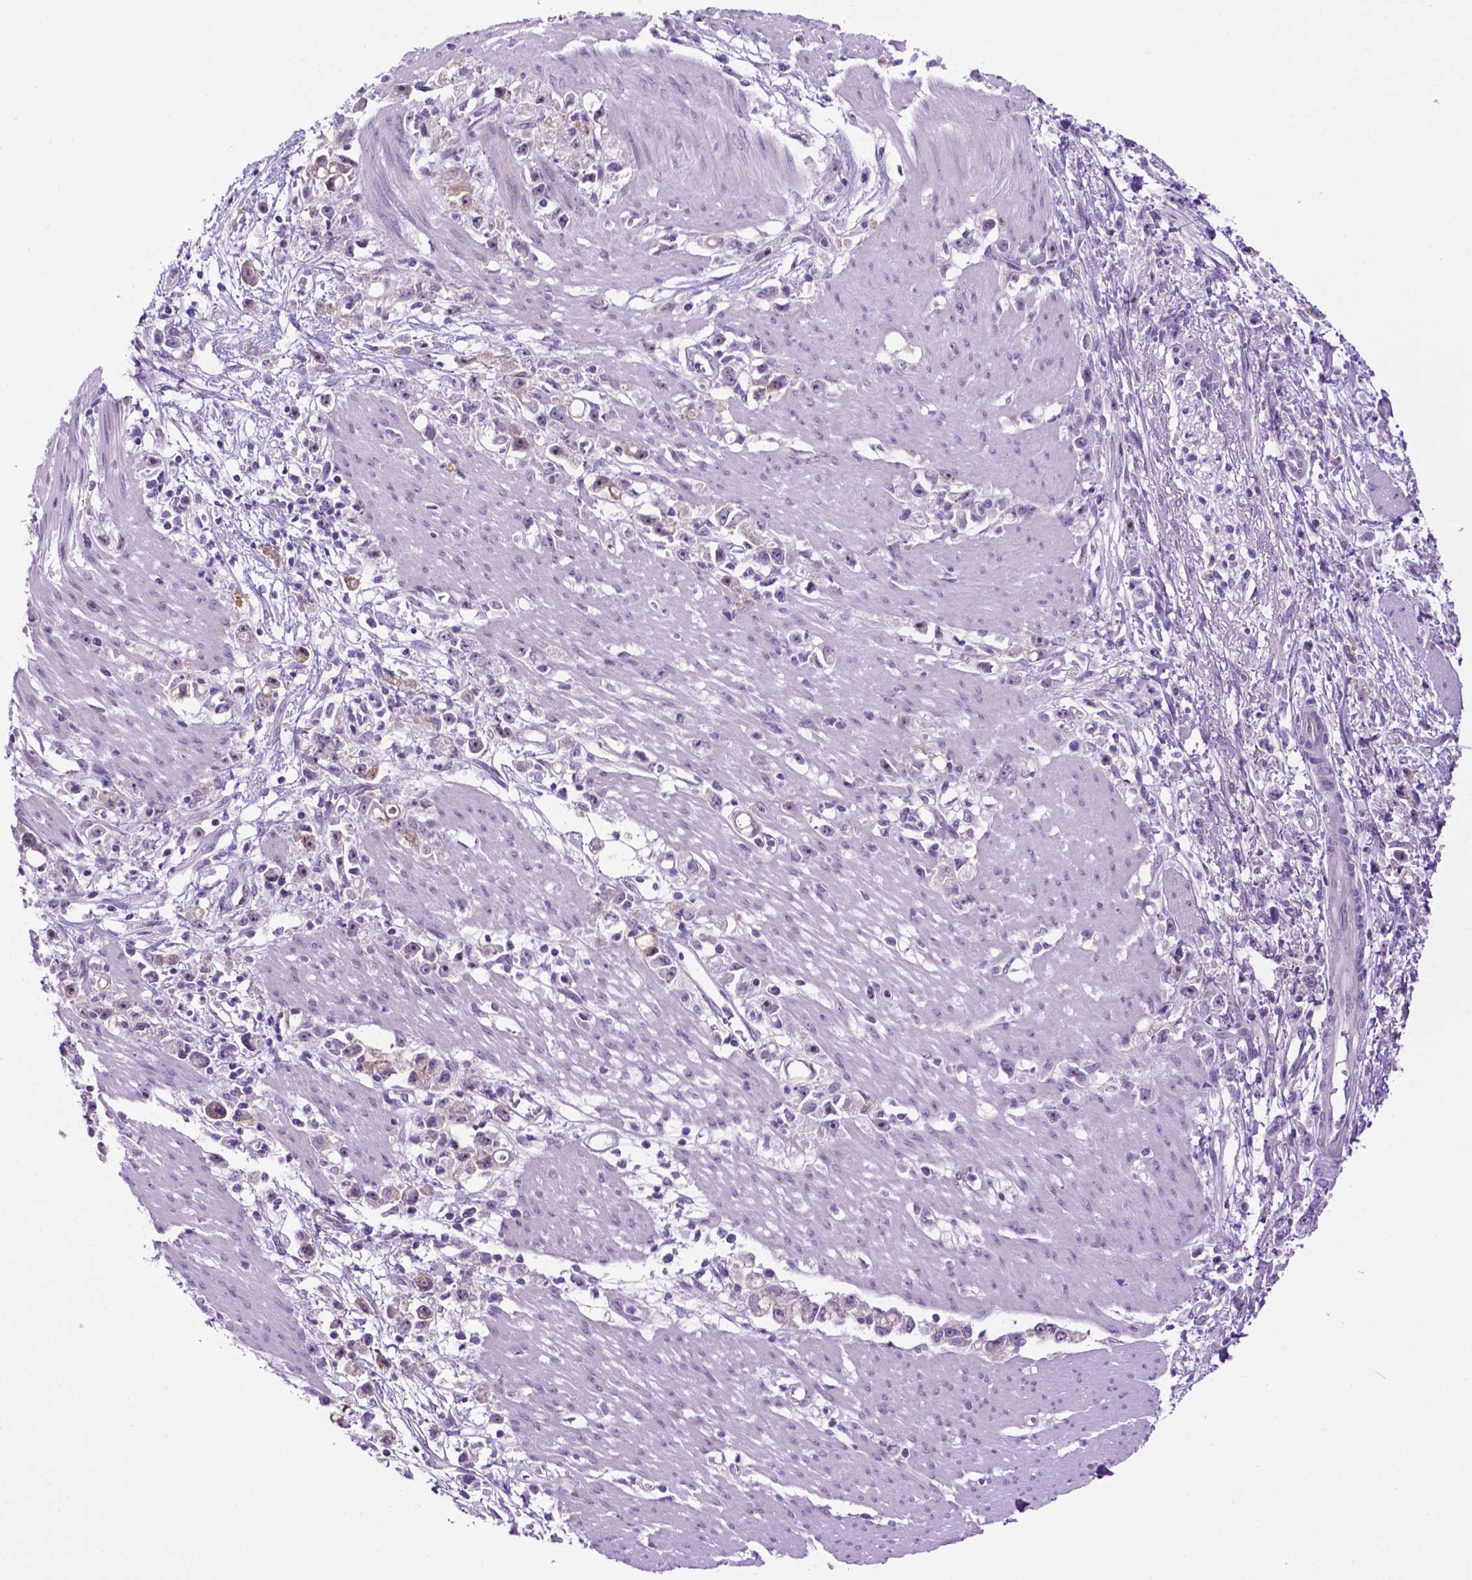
{"staining": {"intensity": "negative", "quantity": "none", "location": "none"}, "tissue": "stomach cancer", "cell_type": "Tumor cells", "image_type": "cancer", "snomed": [{"axis": "morphology", "description": "Adenocarcinoma, NOS"}, {"axis": "topography", "description": "Stomach"}], "caption": "Histopathology image shows no protein staining in tumor cells of adenocarcinoma (stomach) tissue.", "gene": "TACSTD2", "patient": {"sex": "female", "age": 59}}